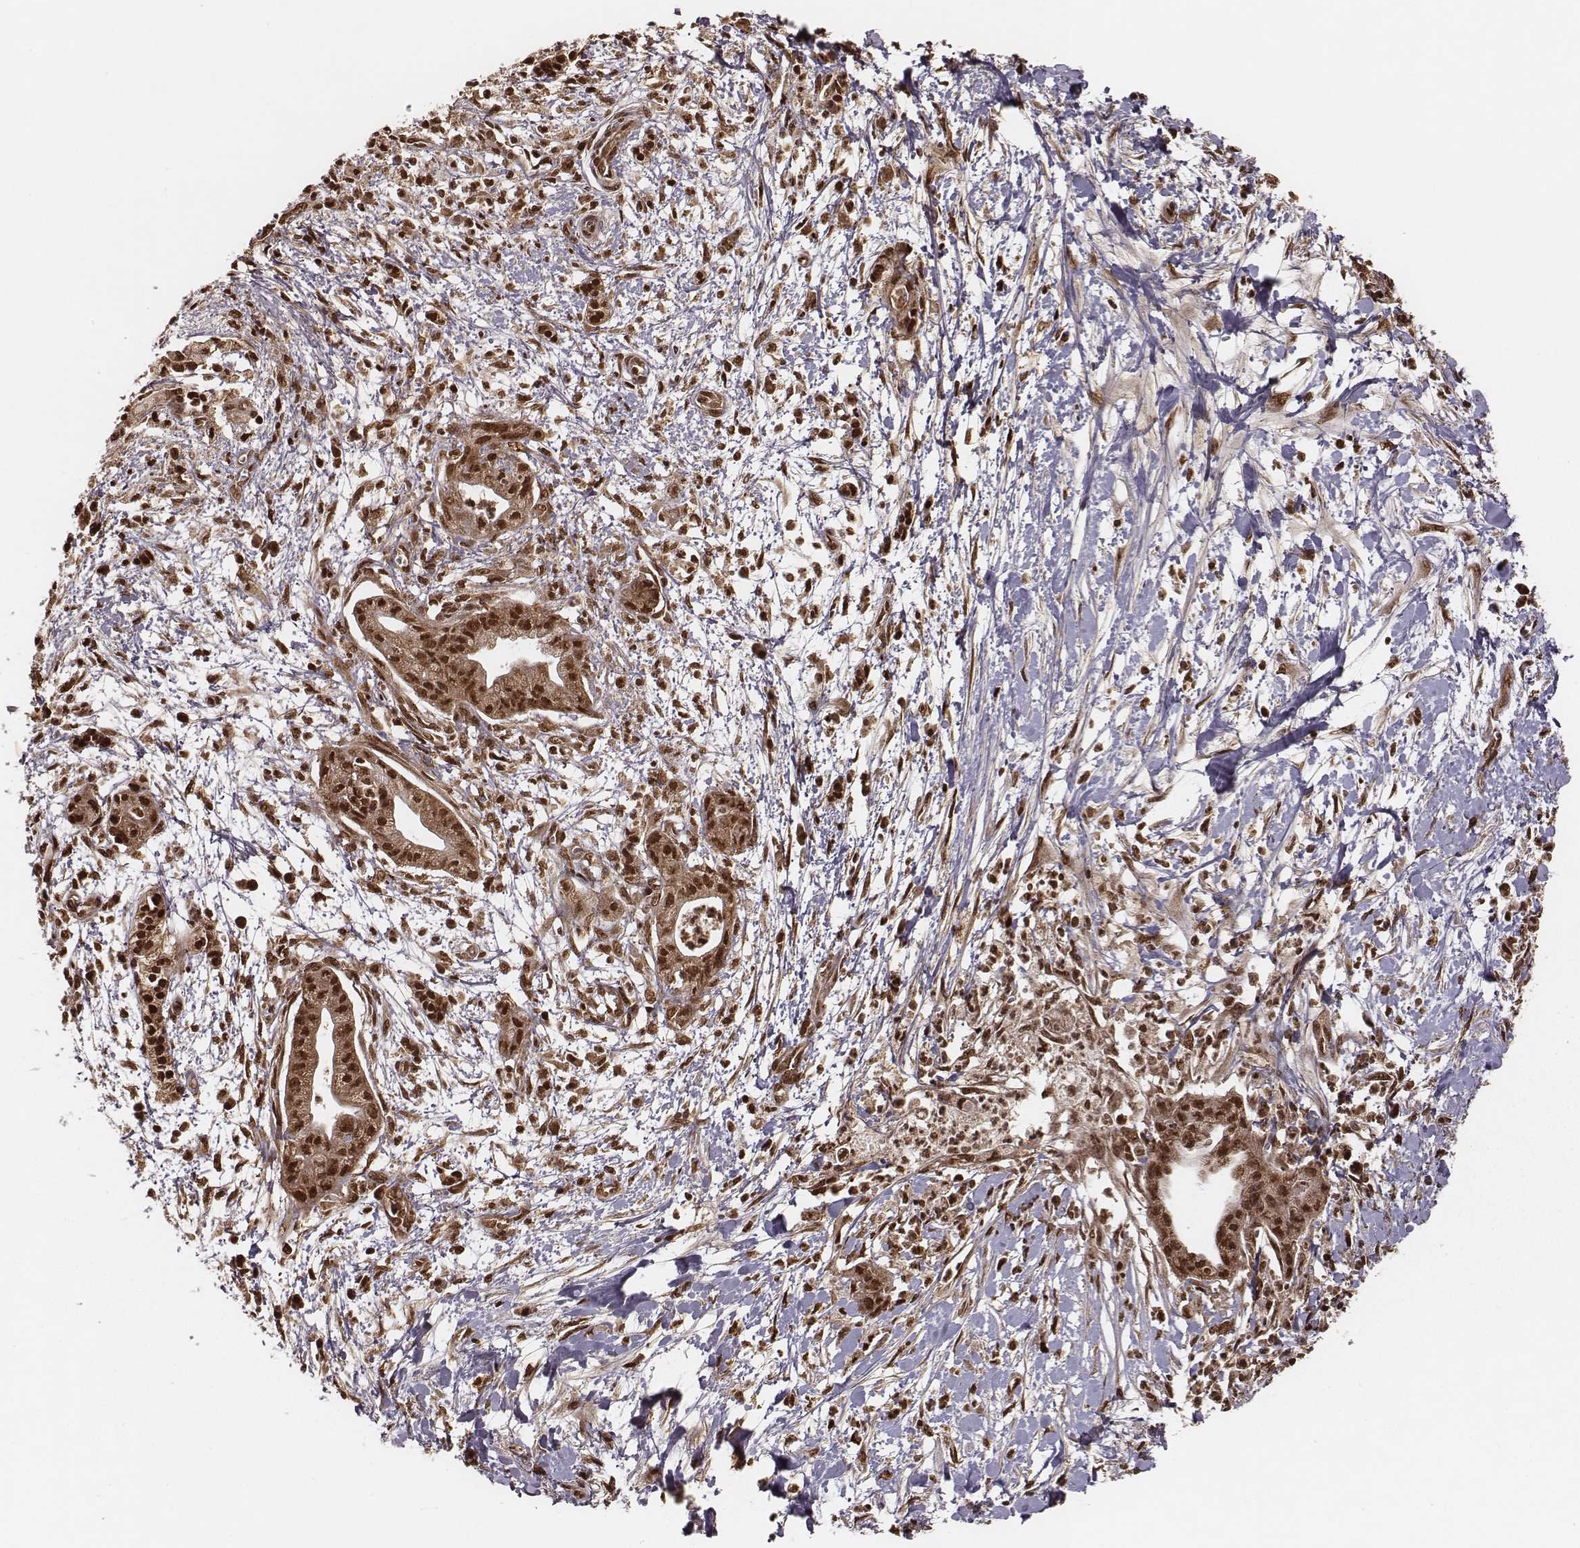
{"staining": {"intensity": "strong", "quantity": ">75%", "location": "cytoplasmic/membranous,nuclear"}, "tissue": "pancreatic cancer", "cell_type": "Tumor cells", "image_type": "cancer", "snomed": [{"axis": "morphology", "description": "Normal tissue, NOS"}, {"axis": "morphology", "description": "Adenocarcinoma, NOS"}, {"axis": "topography", "description": "Lymph node"}, {"axis": "topography", "description": "Pancreas"}], "caption": "IHC (DAB) staining of pancreatic adenocarcinoma reveals strong cytoplasmic/membranous and nuclear protein positivity in about >75% of tumor cells. Nuclei are stained in blue.", "gene": "NFX1", "patient": {"sex": "female", "age": 58}}